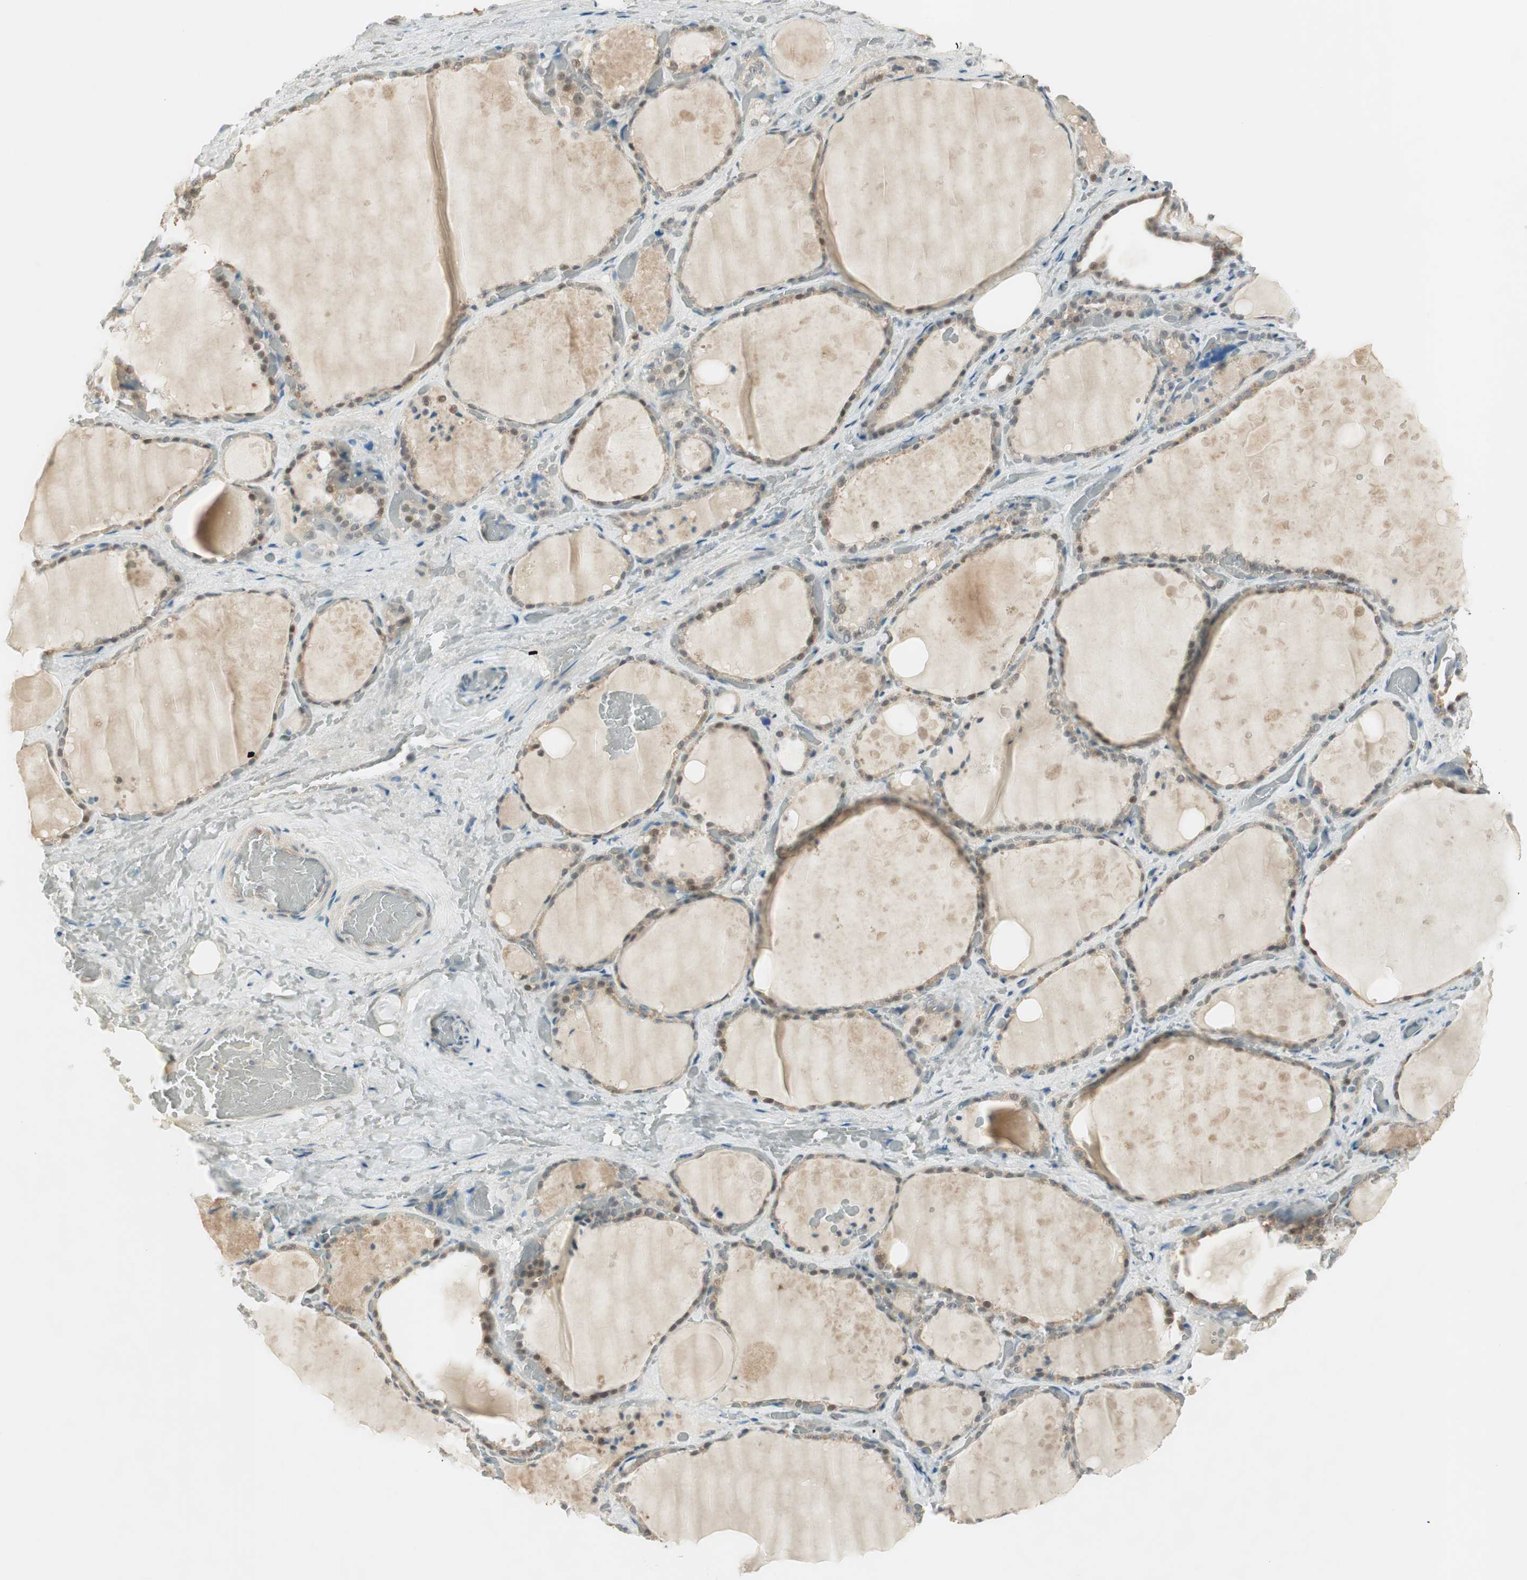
{"staining": {"intensity": "weak", "quantity": "<25%", "location": "cytoplasmic/membranous,nuclear"}, "tissue": "thyroid gland", "cell_type": "Glandular cells", "image_type": "normal", "snomed": [{"axis": "morphology", "description": "Normal tissue, NOS"}, {"axis": "topography", "description": "Thyroid gland"}], "caption": "A micrograph of thyroid gland stained for a protein exhibits no brown staining in glandular cells. The staining is performed using DAB brown chromogen with nuclei counter-stained in using hematoxylin.", "gene": "IPO5", "patient": {"sex": "male", "age": 61}}